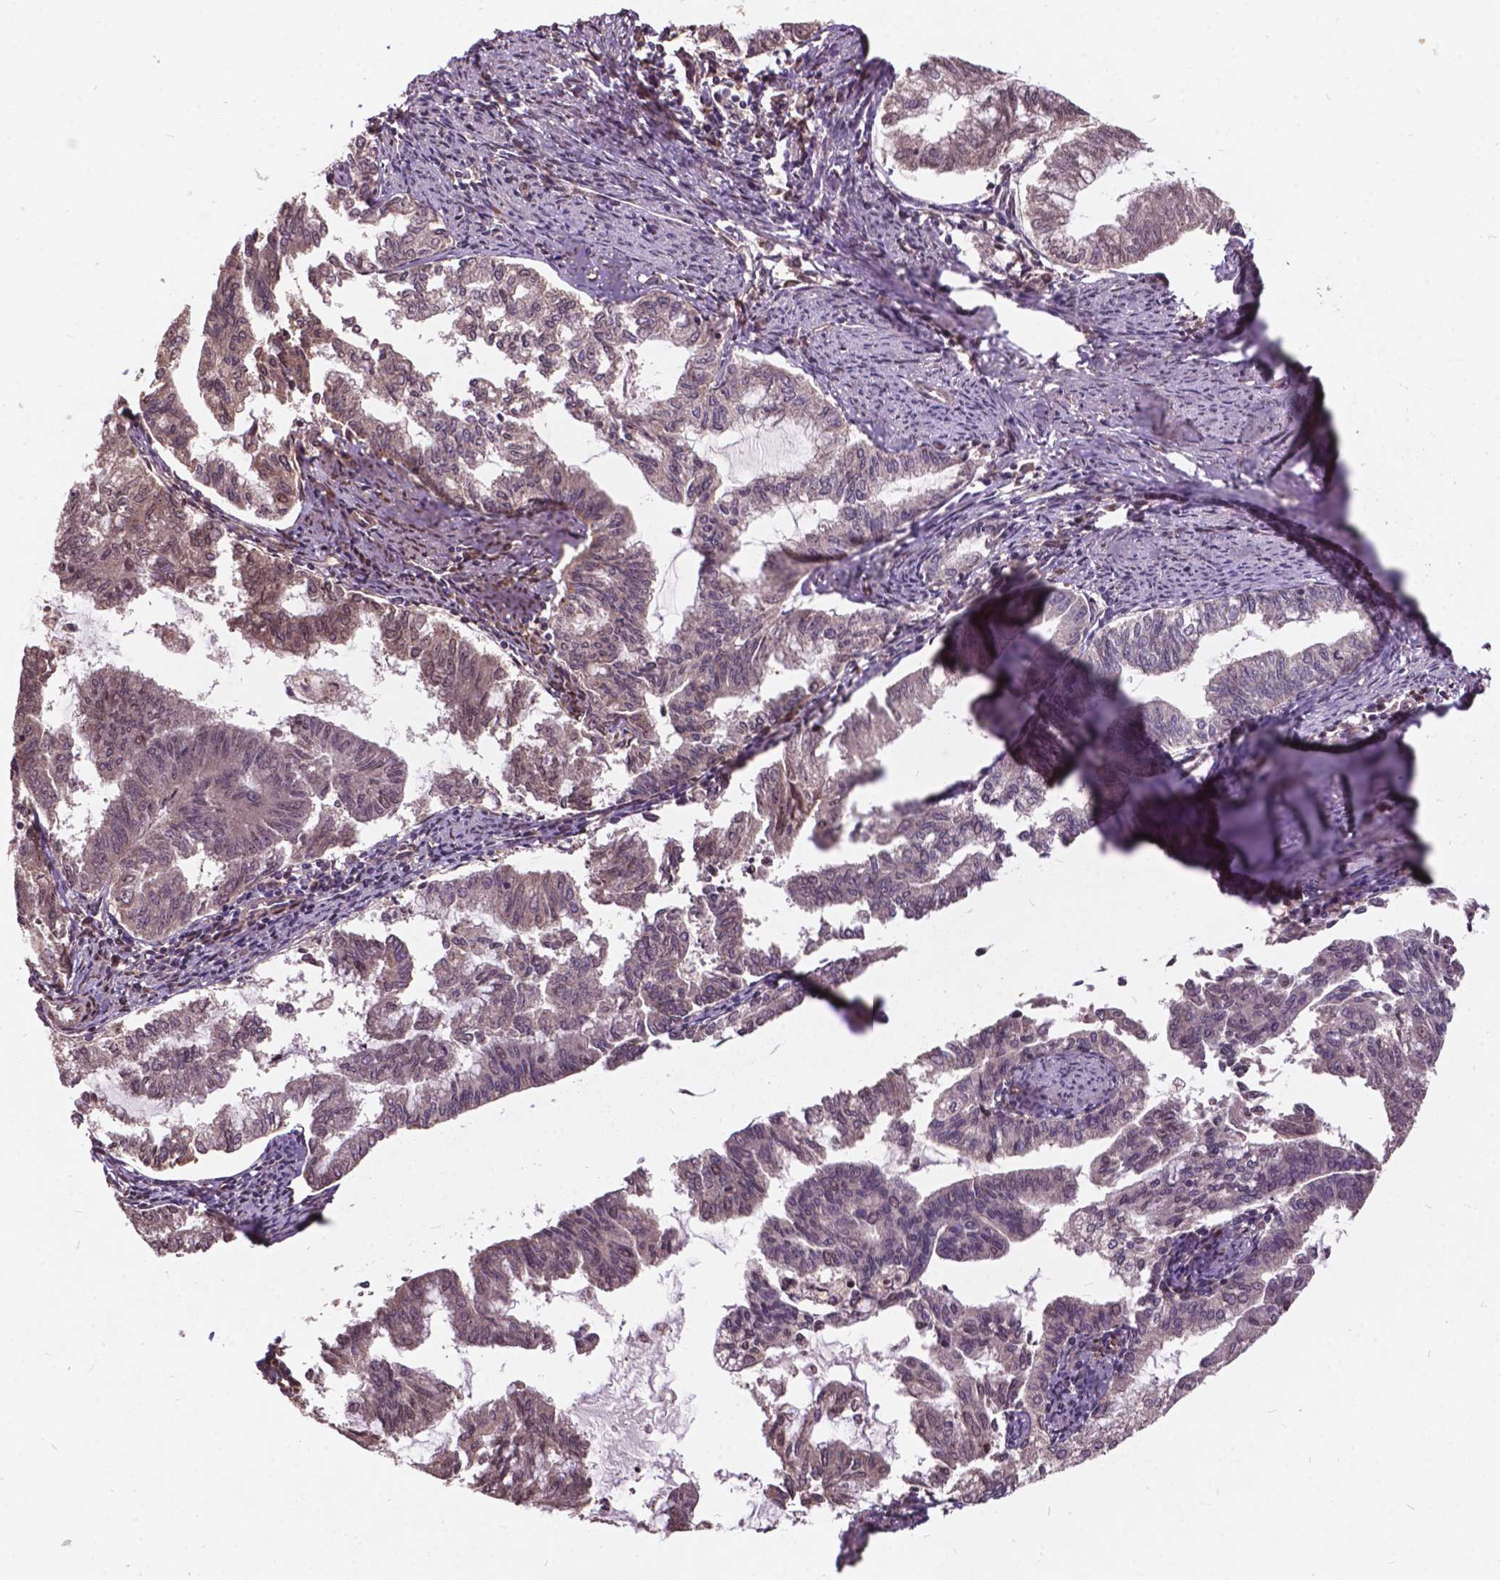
{"staining": {"intensity": "weak", "quantity": "<25%", "location": "nuclear"}, "tissue": "endometrial cancer", "cell_type": "Tumor cells", "image_type": "cancer", "snomed": [{"axis": "morphology", "description": "Adenocarcinoma, NOS"}, {"axis": "topography", "description": "Endometrium"}], "caption": "Immunohistochemistry of human endometrial adenocarcinoma shows no positivity in tumor cells.", "gene": "AP1S3", "patient": {"sex": "female", "age": 79}}